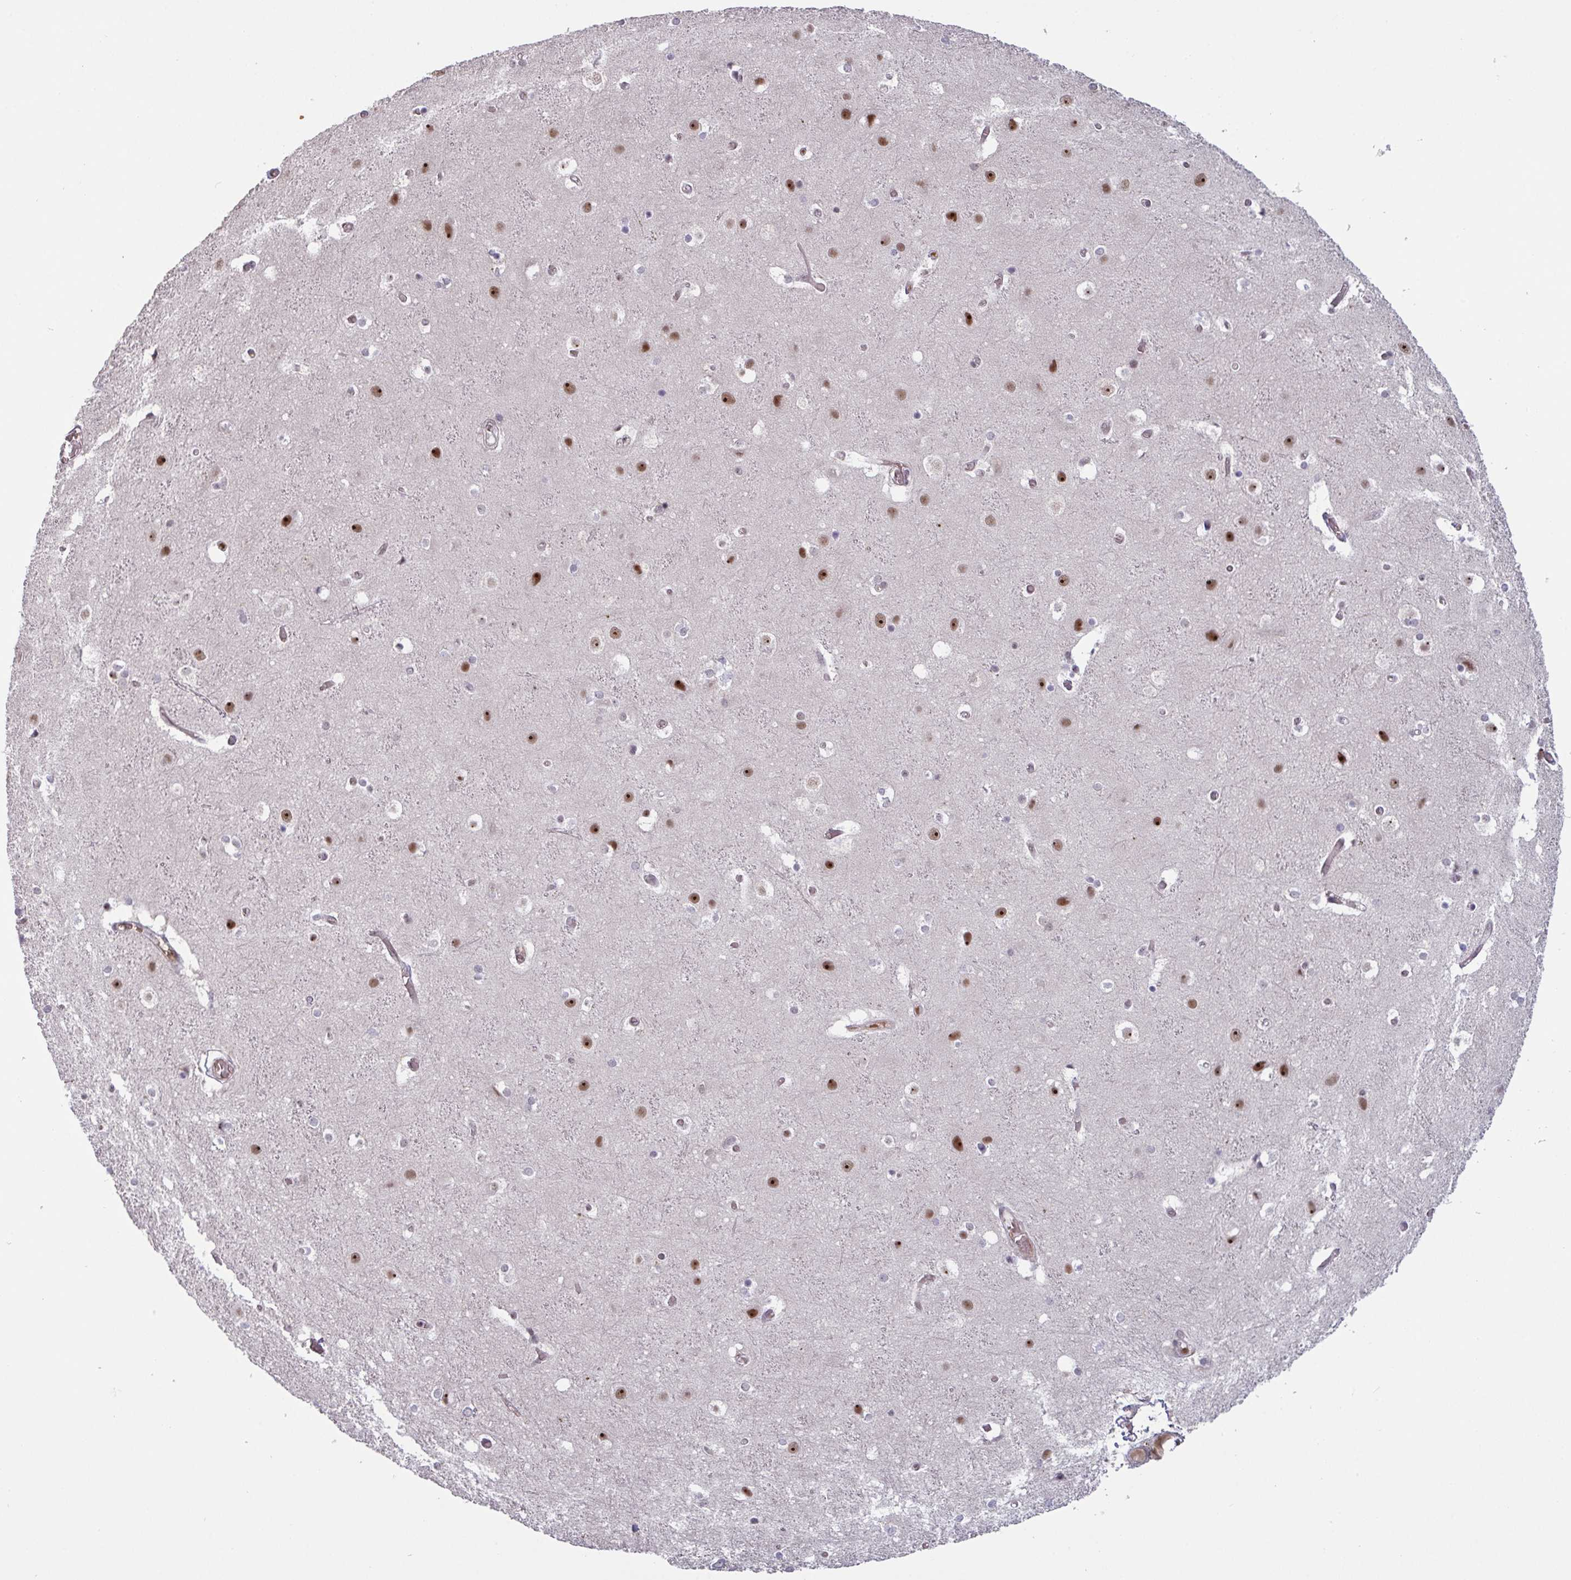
{"staining": {"intensity": "weak", "quantity": ">75%", "location": "cytoplasmic/membranous,nuclear"}, "tissue": "cerebral cortex", "cell_type": "Endothelial cells", "image_type": "normal", "snomed": [{"axis": "morphology", "description": "Normal tissue, NOS"}, {"axis": "topography", "description": "Cerebral cortex"}], "caption": "Immunohistochemical staining of normal human cerebral cortex displays weak cytoplasmic/membranous,nuclear protein positivity in approximately >75% of endothelial cells.", "gene": "NLRP13", "patient": {"sex": "female", "age": 52}}